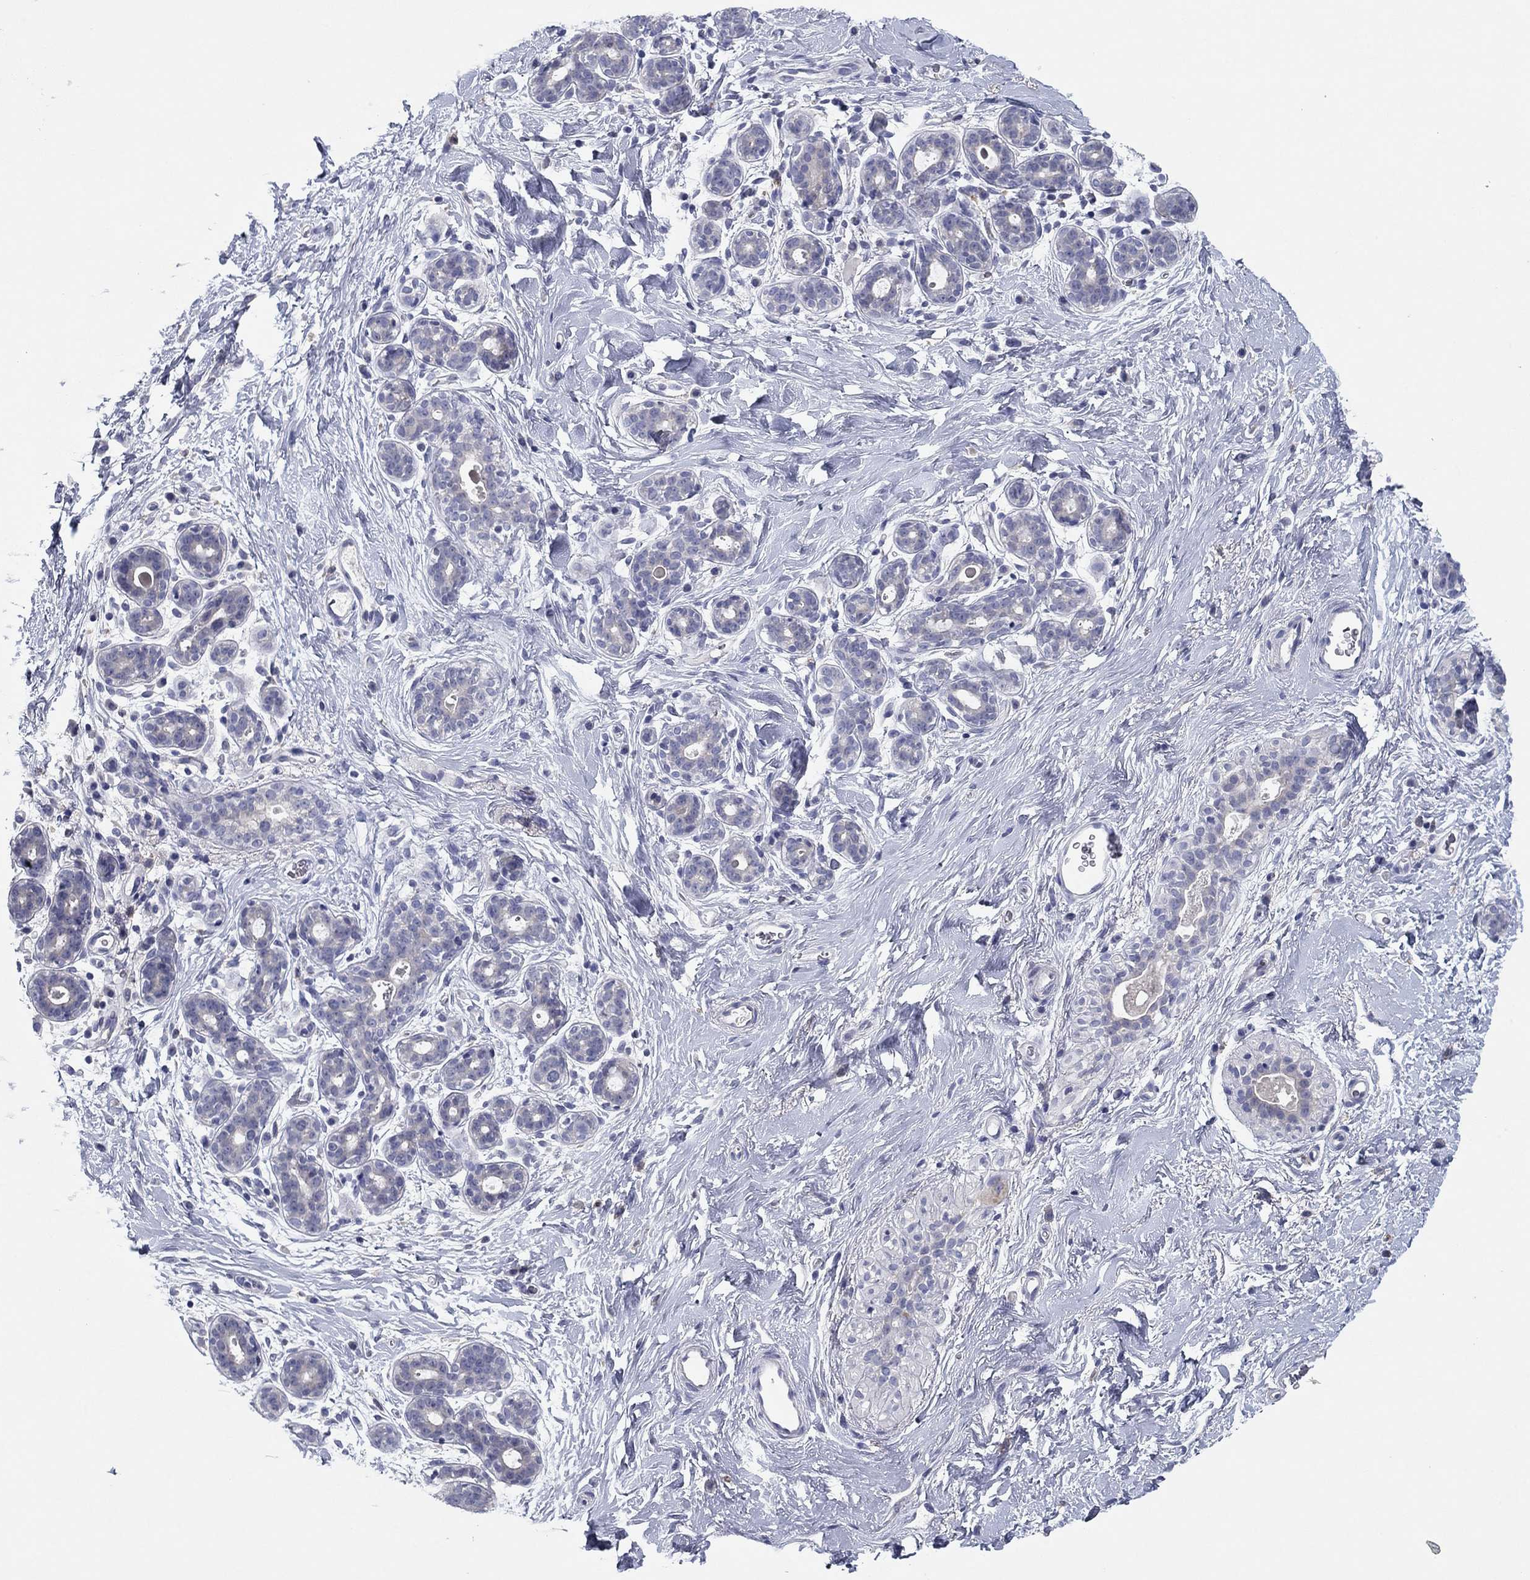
{"staining": {"intensity": "negative", "quantity": "none", "location": "none"}, "tissue": "breast", "cell_type": "Adipocytes", "image_type": "normal", "snomed": [{"axis": "morphology", "description": "Normal tissue, NOS"}, {"axis": "topography", "description": "Breast"}], "caption": "A high-resolution micrograph shows immunohistochemistry (IHC) staining of unremarkable breast, which exhibits no significant staining in adipocytes. (Brightfield microscopy of DAB (3,3'-diaminobenzidine) immunohistochemistry (IHC) at high magnification).", "gene": "CNTNAP4", "patient": {"sex": "female", "age": 43}}